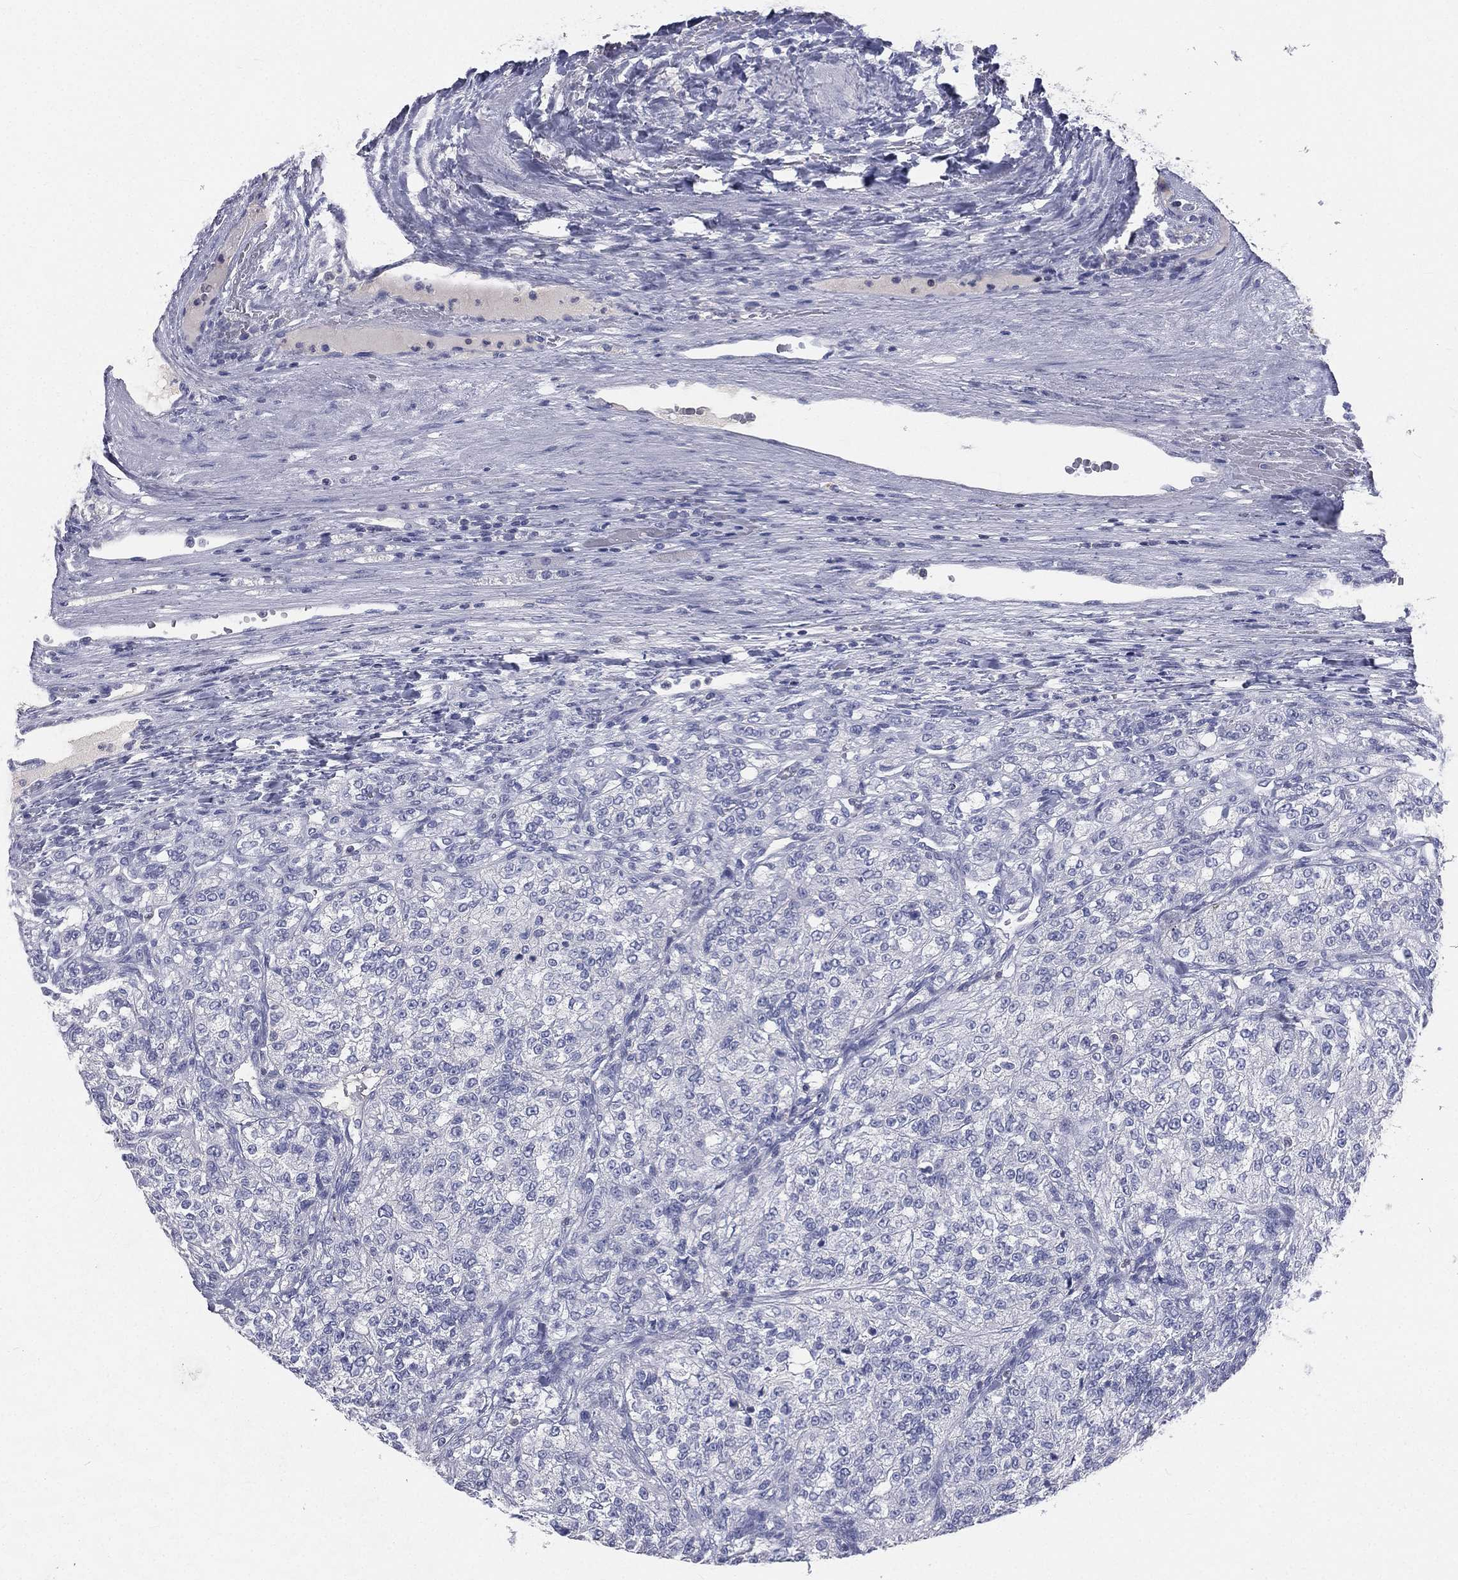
{"staining": {"intensity": "negative", "quantity": "none", "location": "none"}, "tissue": "renal cancer", "cell_type": "Tumor cells", "image_type": "cancer", "snomed": [{"axis": "morphology", "description": "Adenocarcinoma, NOS"}, {"axis": "topography", "description": "Kidney"}], "caption": "Renal adenocarcinoma was stained to show a protein in brown. There is no significant staining in tumor cells.", "gene": "CD3D", "patient": {"sex": "female", "age": 63}}